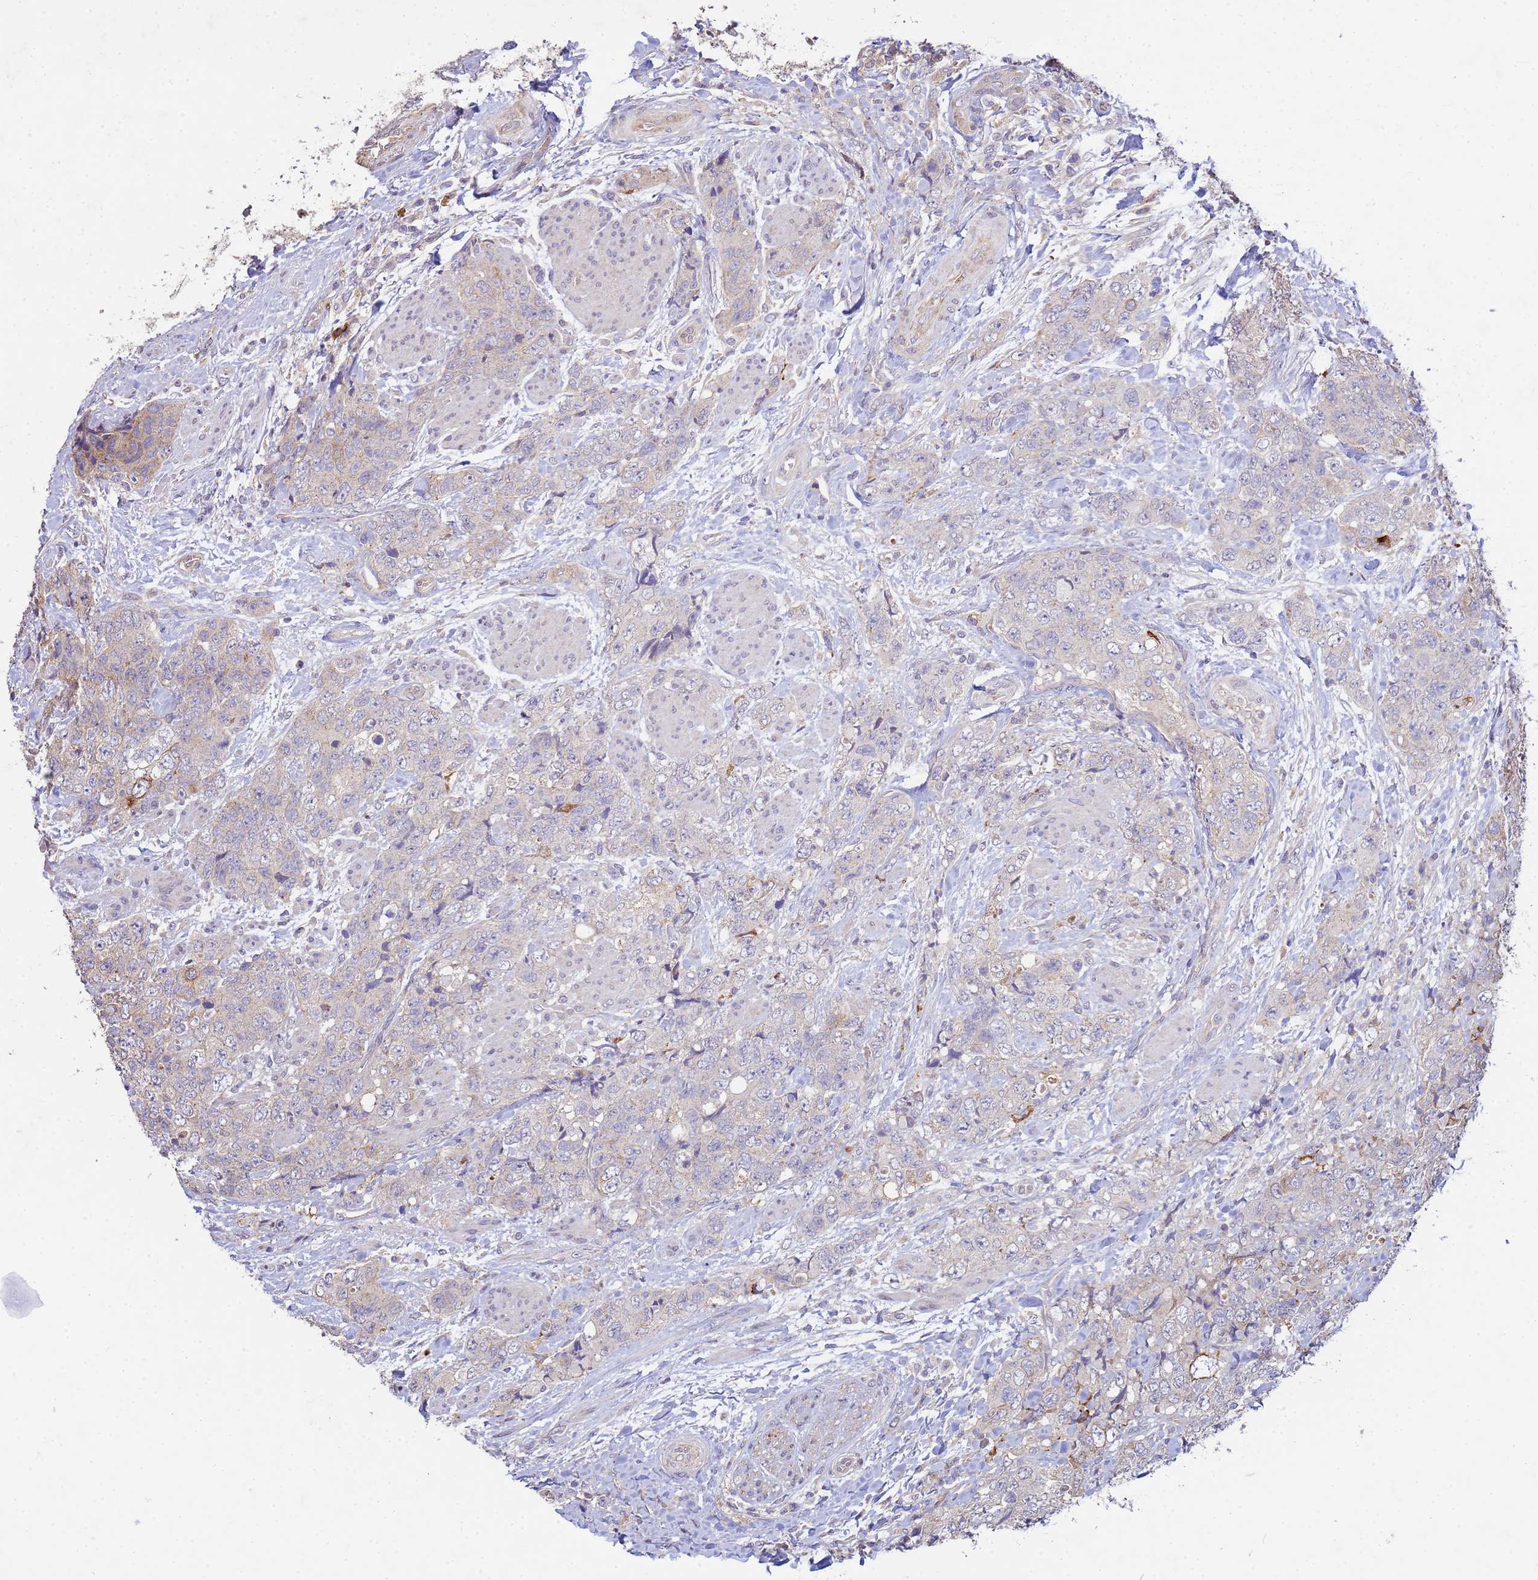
{"staining": {"intensity": "negative", "quantity": "none", "location": "none"}, "tissue": "urothelial cancer", "cell_type": "Tumor cells", "image_type": "cancer", "snomed": [{"axis": "morphology", "description": "Urothelial carcinoma, High grade"}, {"axis": "topography", "description": "Urinary bladder"}], "caption": "Immunohistochemistry (IHC) histopathology image of neoplastic tissue: urothelial cancer stained with DAB (3,3'-diaminobenzidine) reveals no significant protein staining in tumor cells.", "gene": "CDC34", "patient": {"sex": "female", "age": 78}}